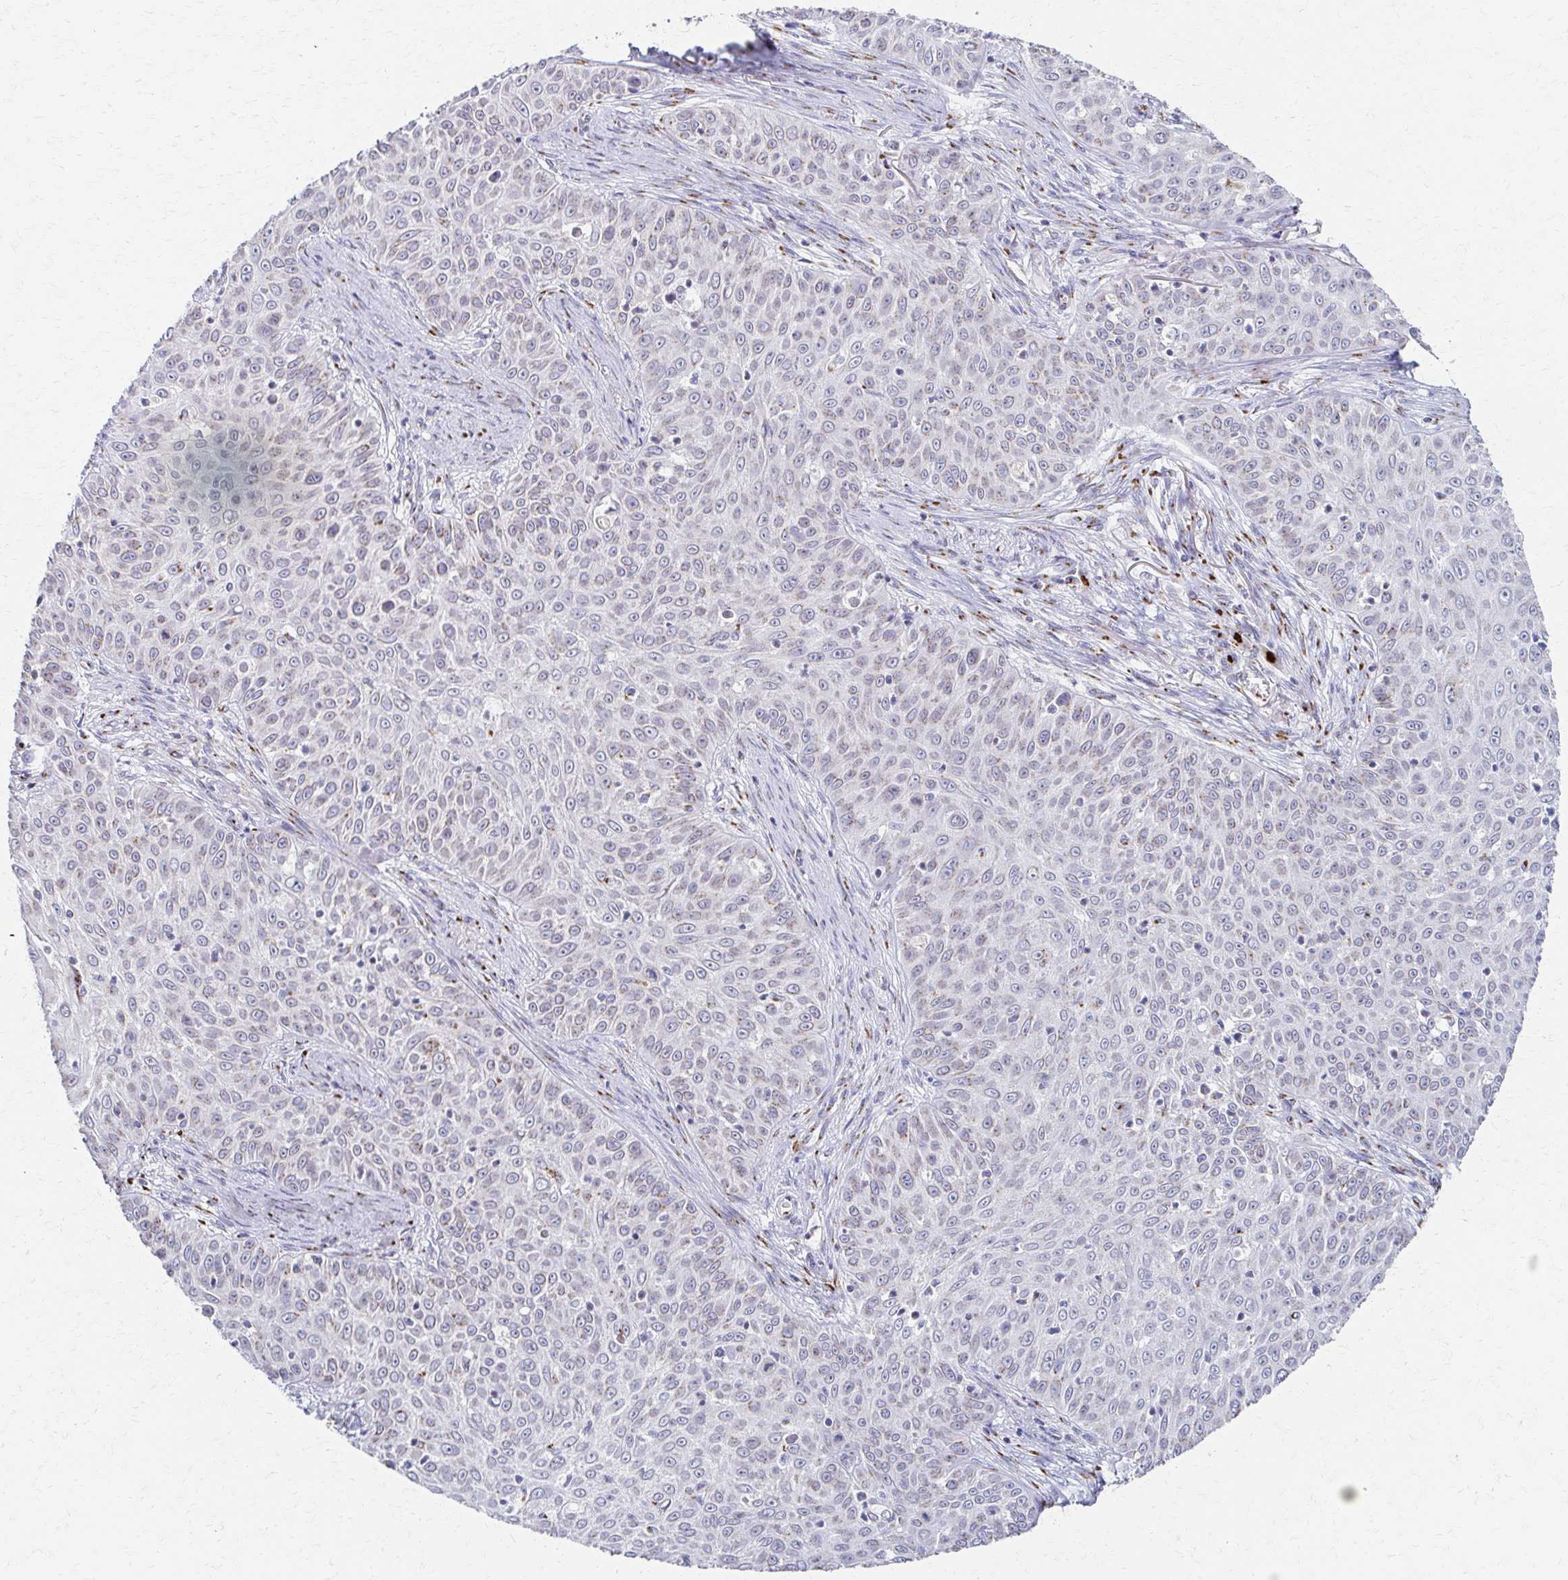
{"staining": {"intensity": "weak", "quantity": "<25%", "location": "cytoplasmic/membranous"}, "tissue": "skin cancer", "cell_type": "Tumor cells", "image_type": "cancer", "snomed": [{"axis": "morphology", "description": "Squamous cell carcinoma, NOS"}, {"axis": "topography", "description": "Skin"}], "caption": "DAB (3,3'-diaminobenzidine) immunohistochemical staining of skin cancer (squamous cell carcinoma) displays no significant positivity in tumor cells.", "gene": "TM9SF1", "patient": {"sex": "male", "age": 82}}